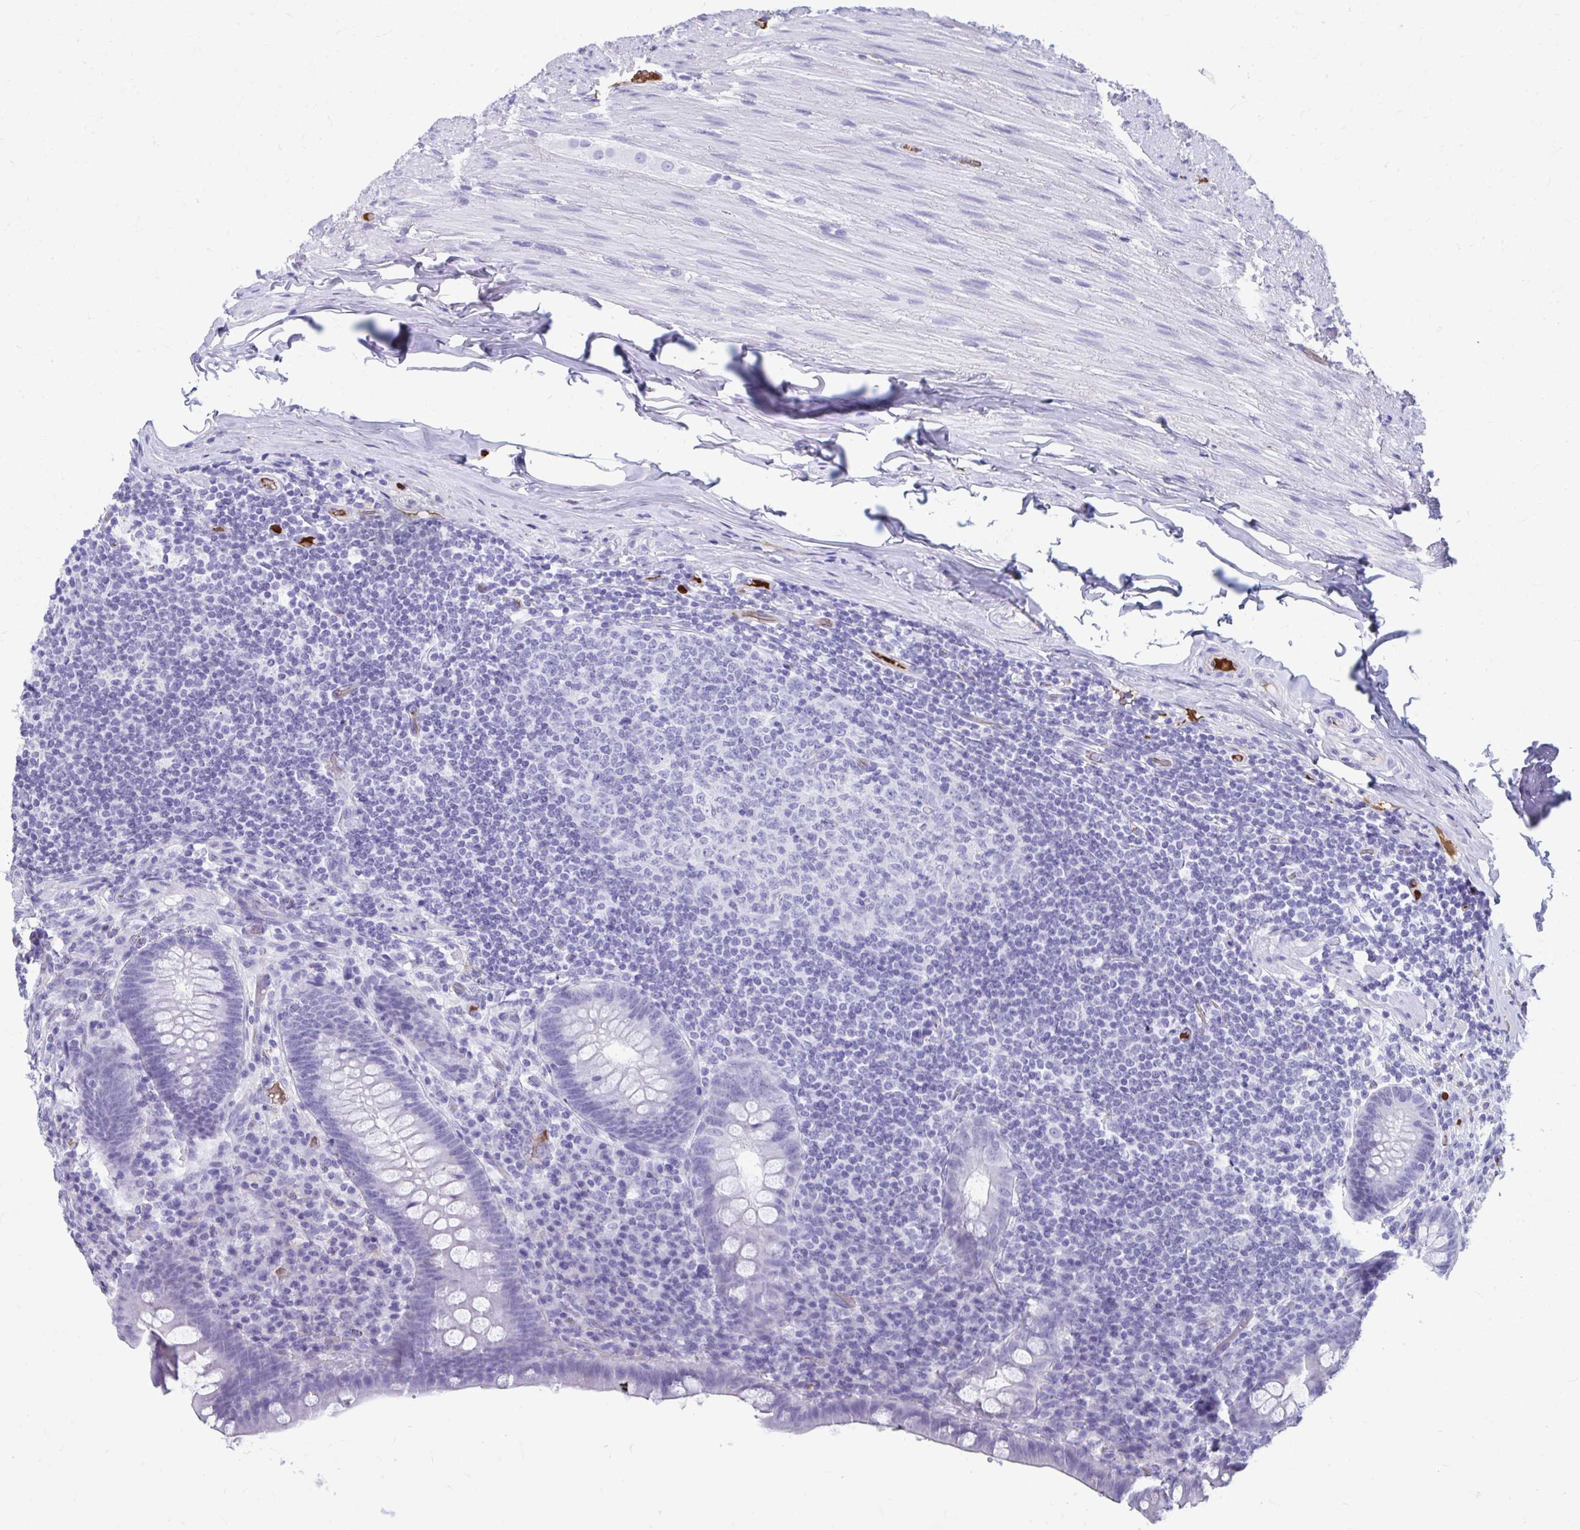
{"staining": {"intensity": "negative", "quantity": "none", "location": "none"}, "tissue": "appendix", "cell_type": "Glandular cells", "image_type": "normal", "snomed": [{"axis": "morphology", "description": "Normal tissue, NOS"}, {"axis": "topography", "description": "Appendix"}], "caption": "Appendix stained for a protein using IHC exhibits no staining glandular cells.", "gene": "SMIM9", "patient": {"sex": "male", "age": 71}}